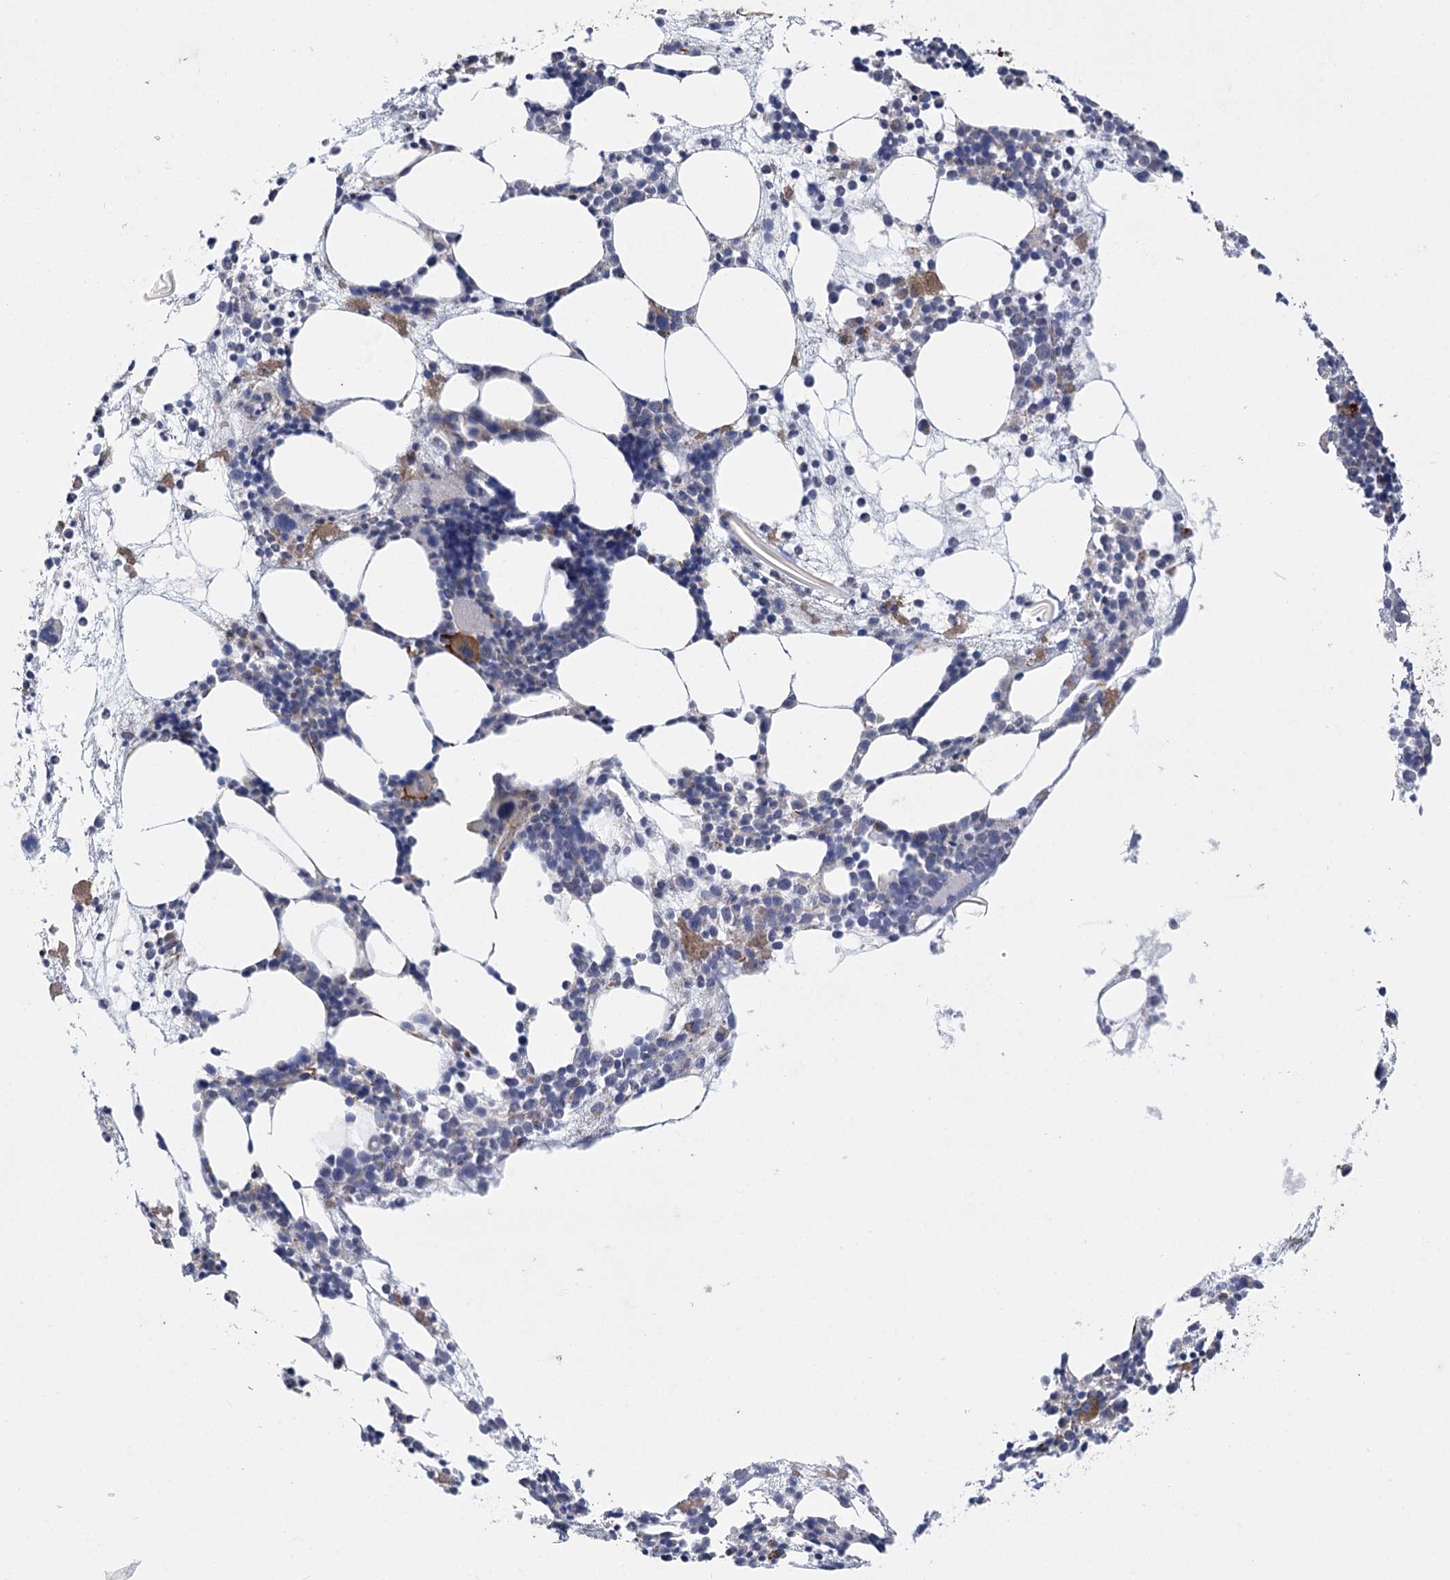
{"staining": {"intensity": "strong", "quantity": "<25%", "location": "cytoplasmic/membranous"}, "tissue": "bone marrow", "cell_type": "Hematopoietic cells", "image_type": "normal", "snomed": [{"axis": "morphology", "description": "Normal tissue, NOS"}, {"axis": "topography", "description": "Bone marrow"}], "caption": "IHC histopathology image of unremarkable human bone marrow stained for a protein (brown), which shows medium levels of strong cytoplasmic/membranous expression in about <25% of hematopoietic cells.", "gene": "DHTKD1", "patient": {"sex": "female", "age": 89}}